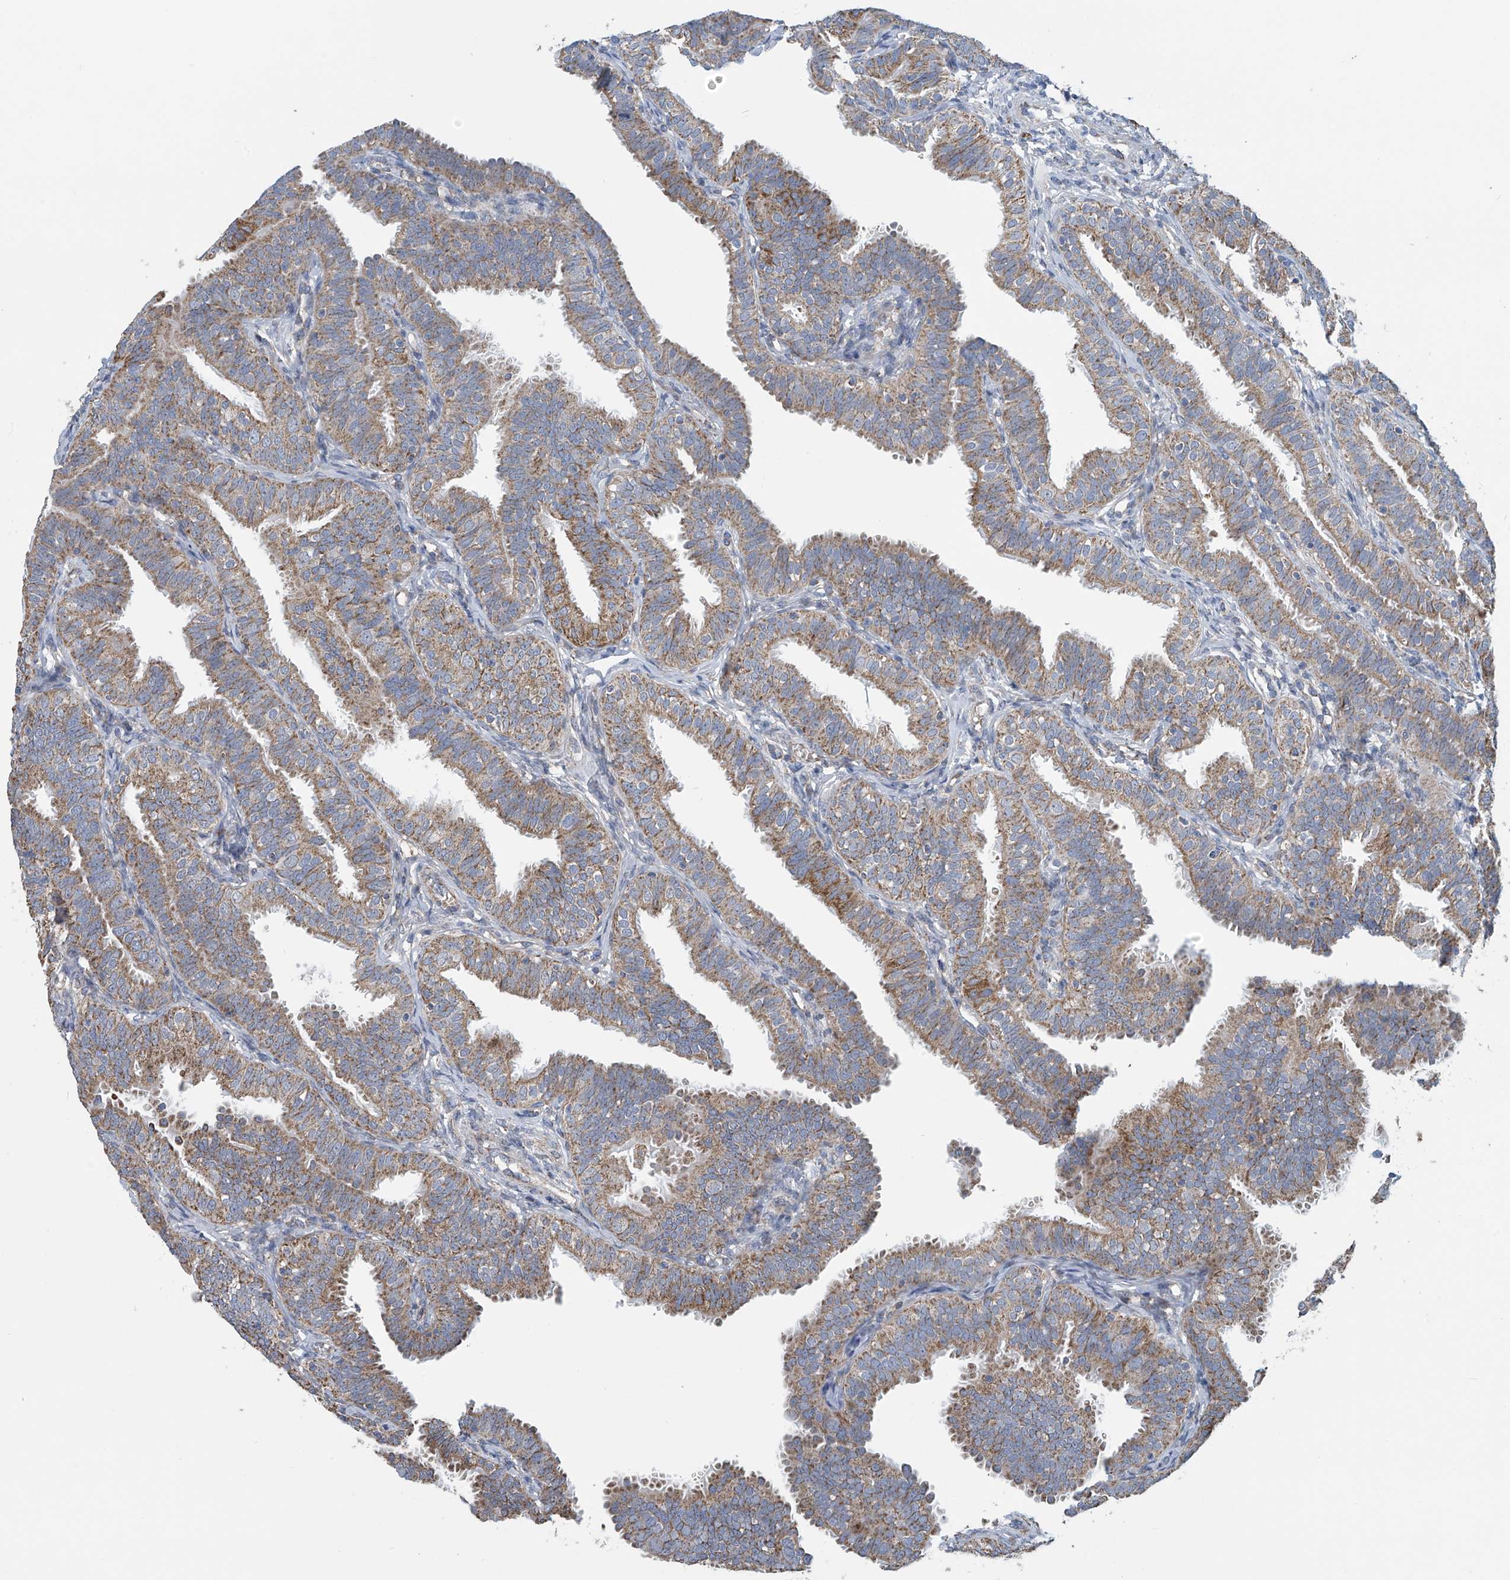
{"staining": {"intensity": "moderate", "quantity": ">75%", "location": "cytoplasmic/membranous"}, "tissue": "fallopian tube", "cell_type": "Glandular cells", "image_type": "normal", "snomed": [{"axis": "morphology", "description": "Normal tissue, NOS"}, {"axis": "topography", "description": "Fallopian tube"}], "caption": "Immunohistochemistry of benign human fallopian tube demonstrates medium levels of moderate cytoplasmic/membranous expression in about >75% of glandular cells. The staining was performed using DAB (3,3'-diaminobenzidine), with brown indicating positive protein expression. Nuclei are stained blue with hematoxylin.", "gene": "COMMD1", "patient": {"sex": "female", "age": 35}}